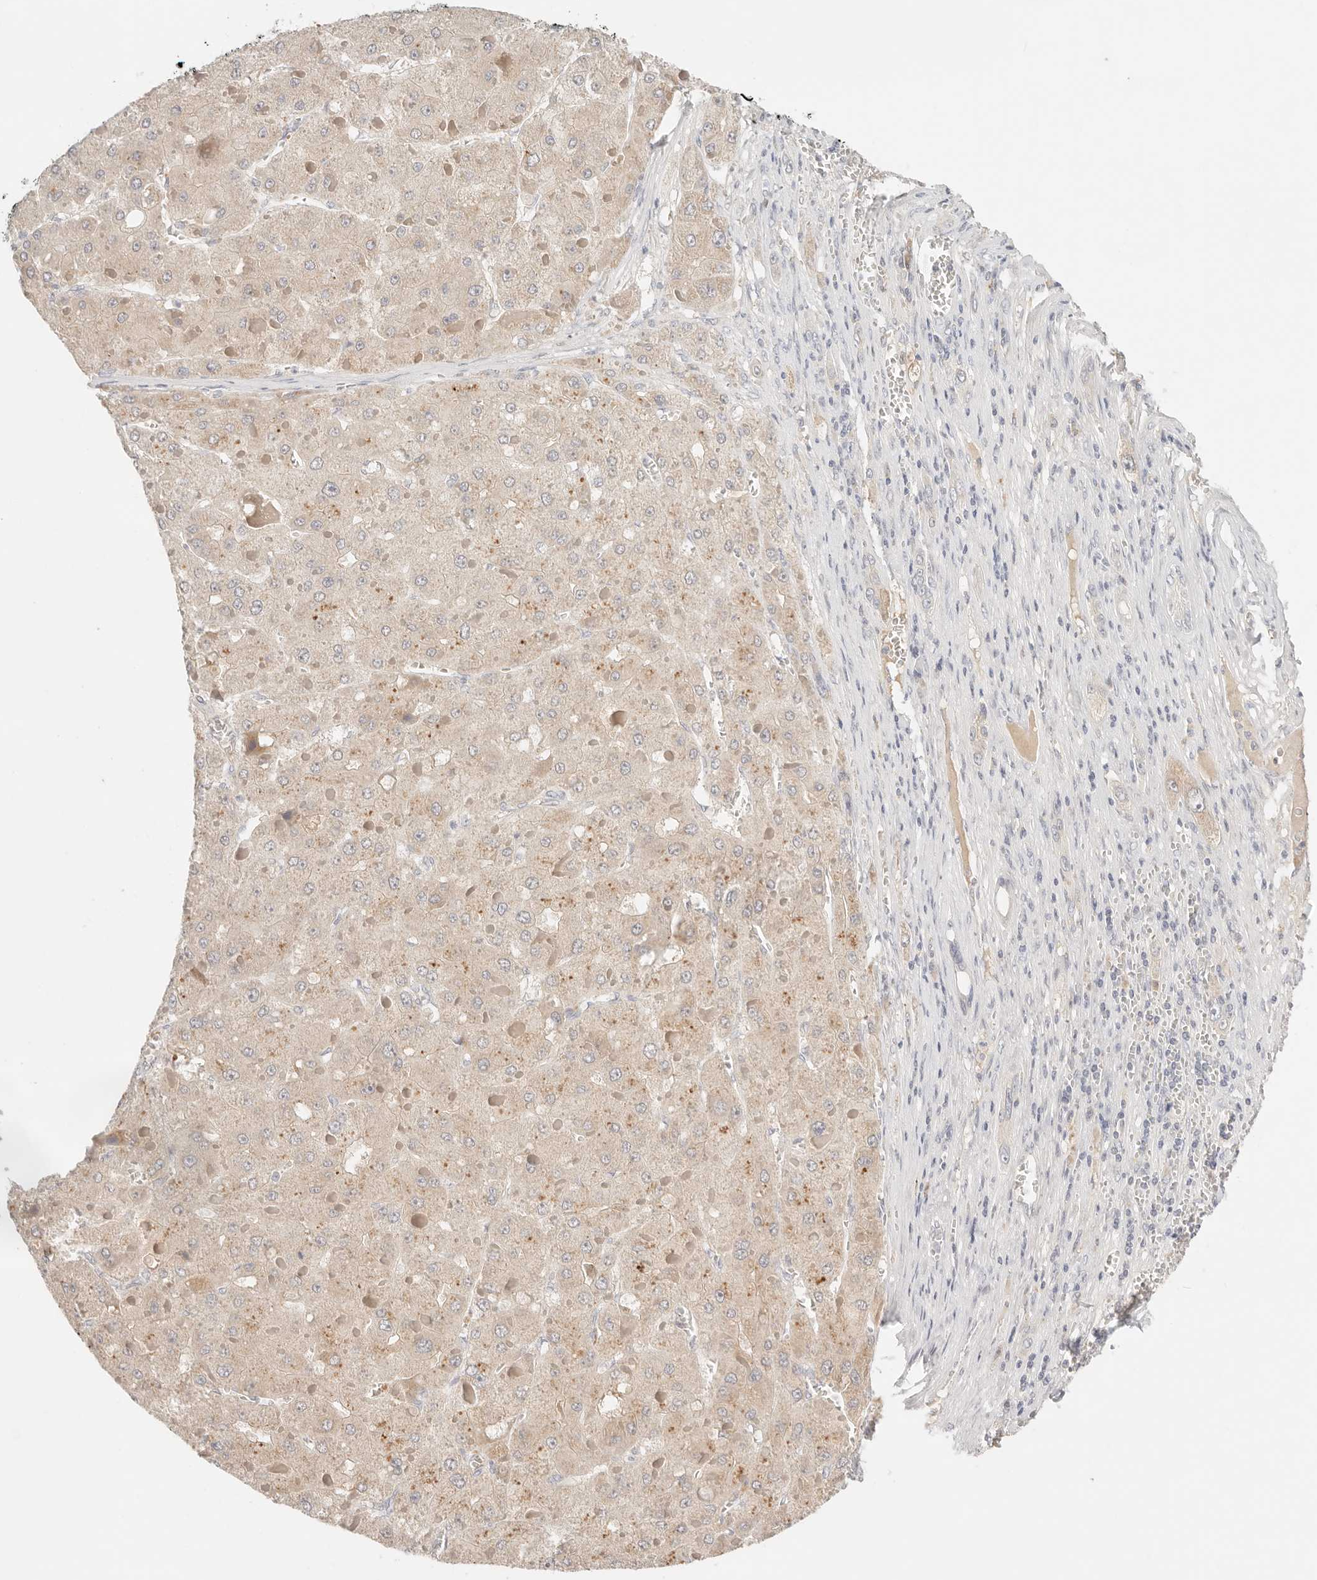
{"staining": {"intensity": "weak", "quantity": ">75%", "location": "cytoplasmic/membranous"}, "tissue": "liver cancer", "cell_type": "Tumor cells", "image_type": "cancer", "snomed": [{"axis": "morphology", "description": "Carcinoma, Hepatocellular, NOS"}, {"axis": "topography", "description": "Liver"}], "caption": "Immunohistochemistry image of neoplastic tissue: liver cancer stained using IHC exhibits low levels of weak protein expression localized specifically in the cytoplasmic/membranous of tumor cells, appearing as a cytoplasmic/membranous brown color.", "gene": "SPHK1", "patient": {"sex": "female", "age": 73}}